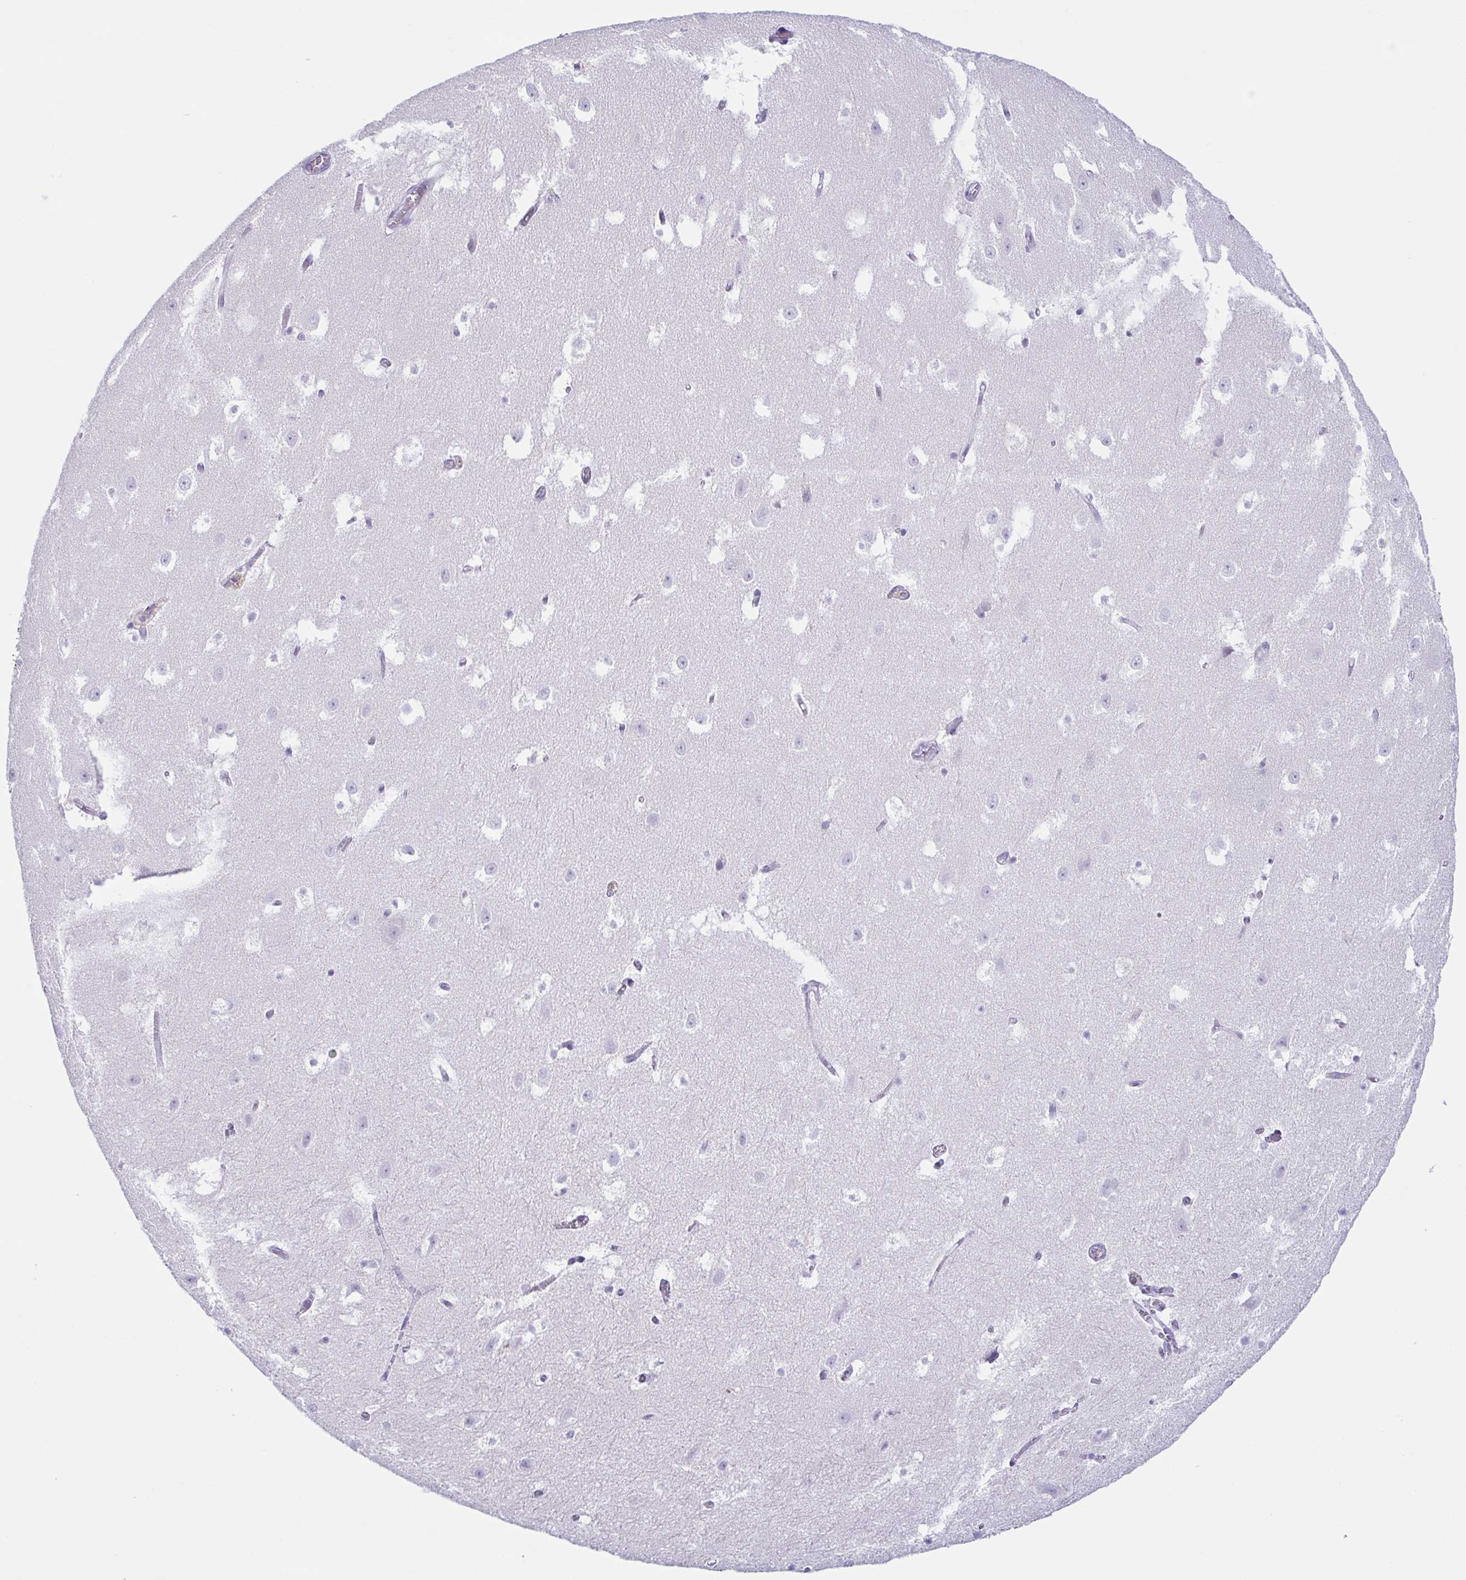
{"staining": {"intensity": "negative", "quantity": "none", "location": "none"}, "tissue": "hippocampus", "cell_type": "Glial cells", "image_type": "normal", "snomed": [{"axis": "morphology", "description": "Normal tissue, NOS"}, {"axis": "topography", "description": "Hippocampus"}], "caption": "Protein analysis of benign hippocampus shows no significant staining in glial cells. (Brightfield microscopy of DAB (3,3'-diaminobenzidine) immunohistochemistry (IHC) at high magnification).", "gene": "ARPP21", "patient": {"sex": "female", "age": 52}}